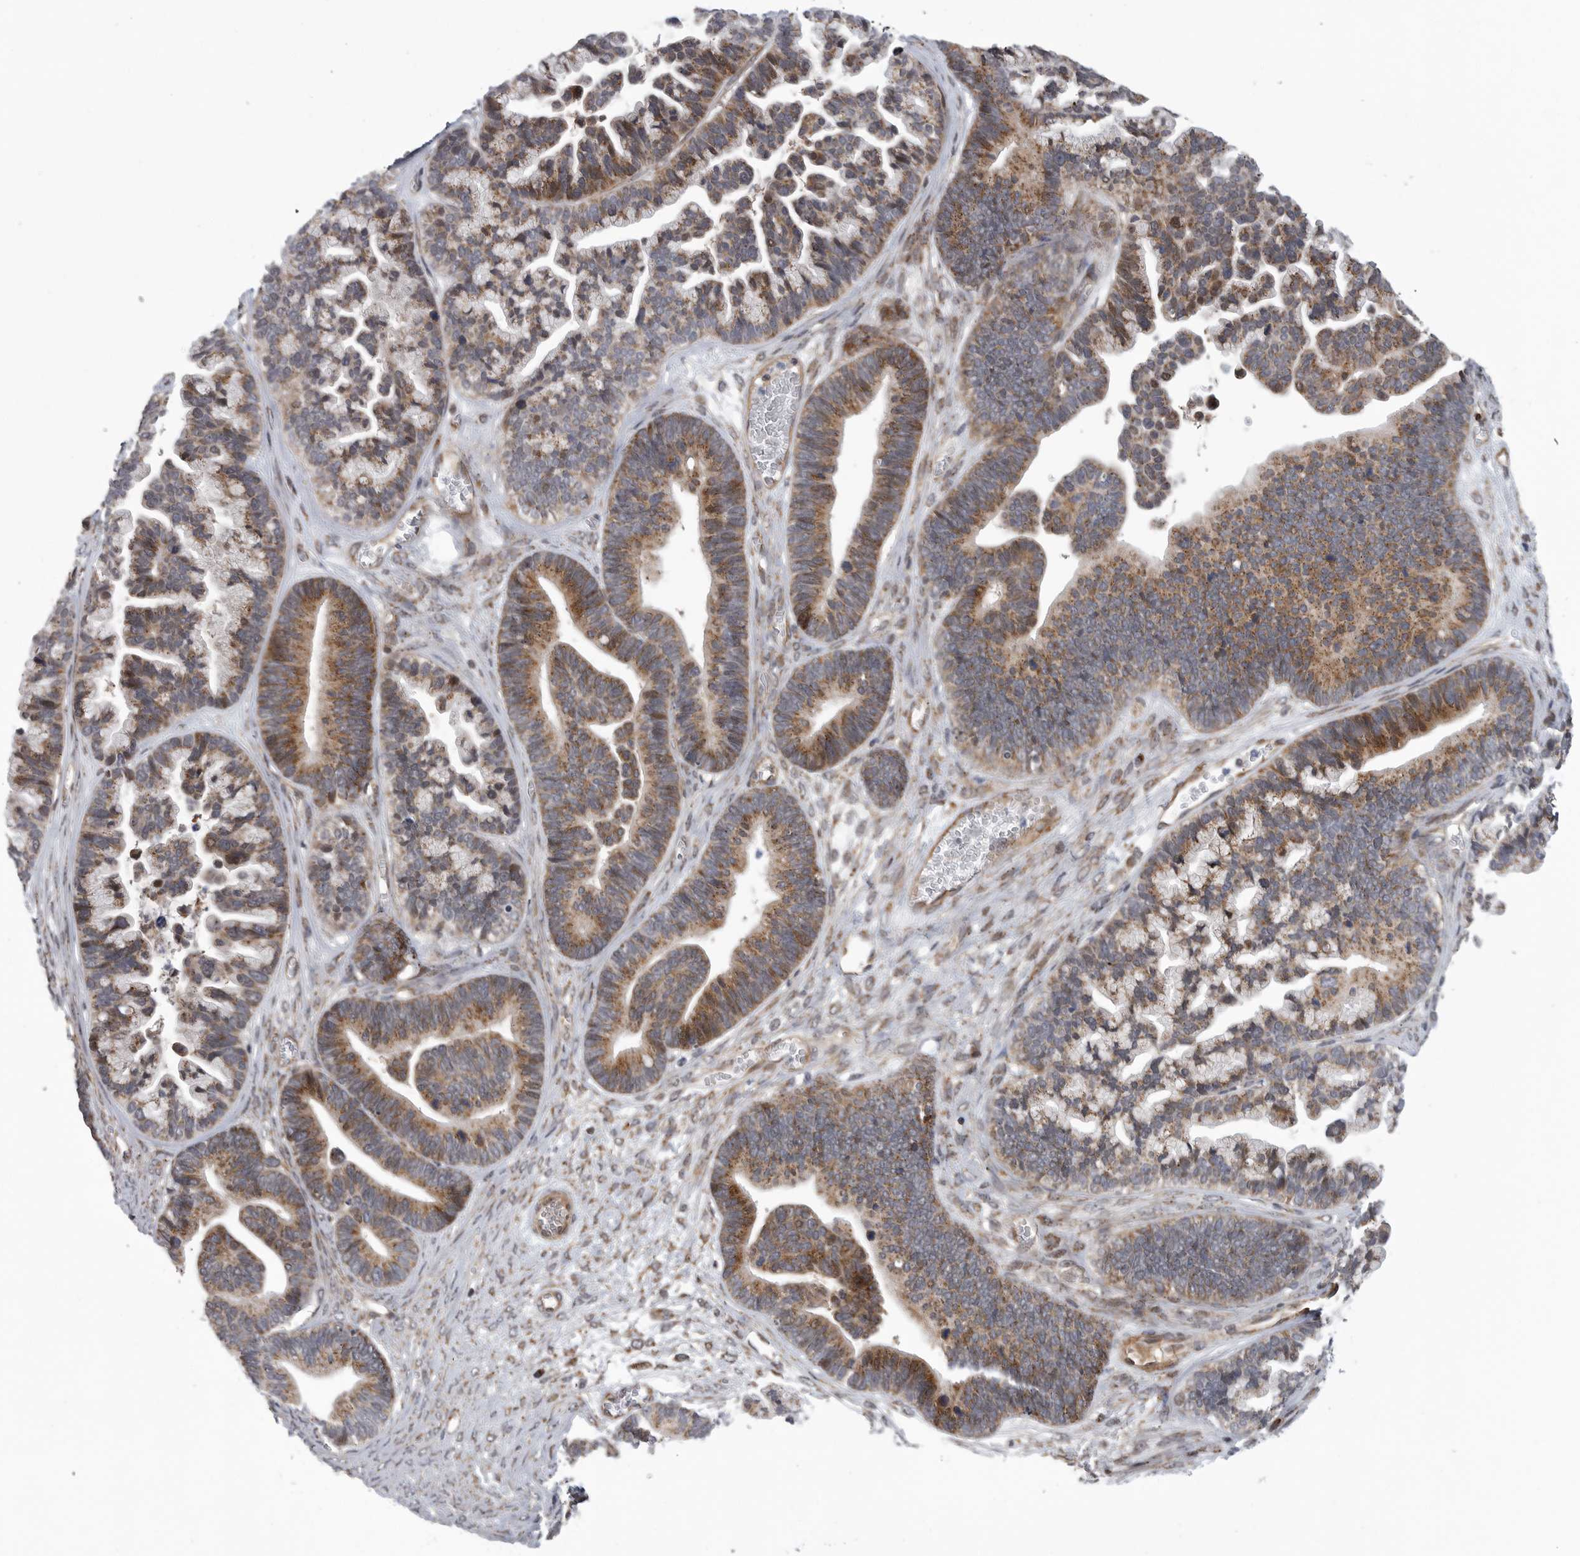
{"staining": {"intensity": "moderate", "quantity": ">75%", "location": "cytoplasmic/membranous"}, "tissue": "ovarian cancer", "cell_type": "Tumor cells", "image_type": "cancer", "snomed": [{"axis": "morphology", "description": "Cystadenocarcinoma, serous, NOS"}, {"axis": "topography", "description": "Ovary"}], "caption": "Moderate cytoplasmic/membranous protein staining is identified in approximately >75% of tumor cells in ovarian cancer.", "gene": "TMPRSS11F", "patient": {"sex": "female", "age": 56}}